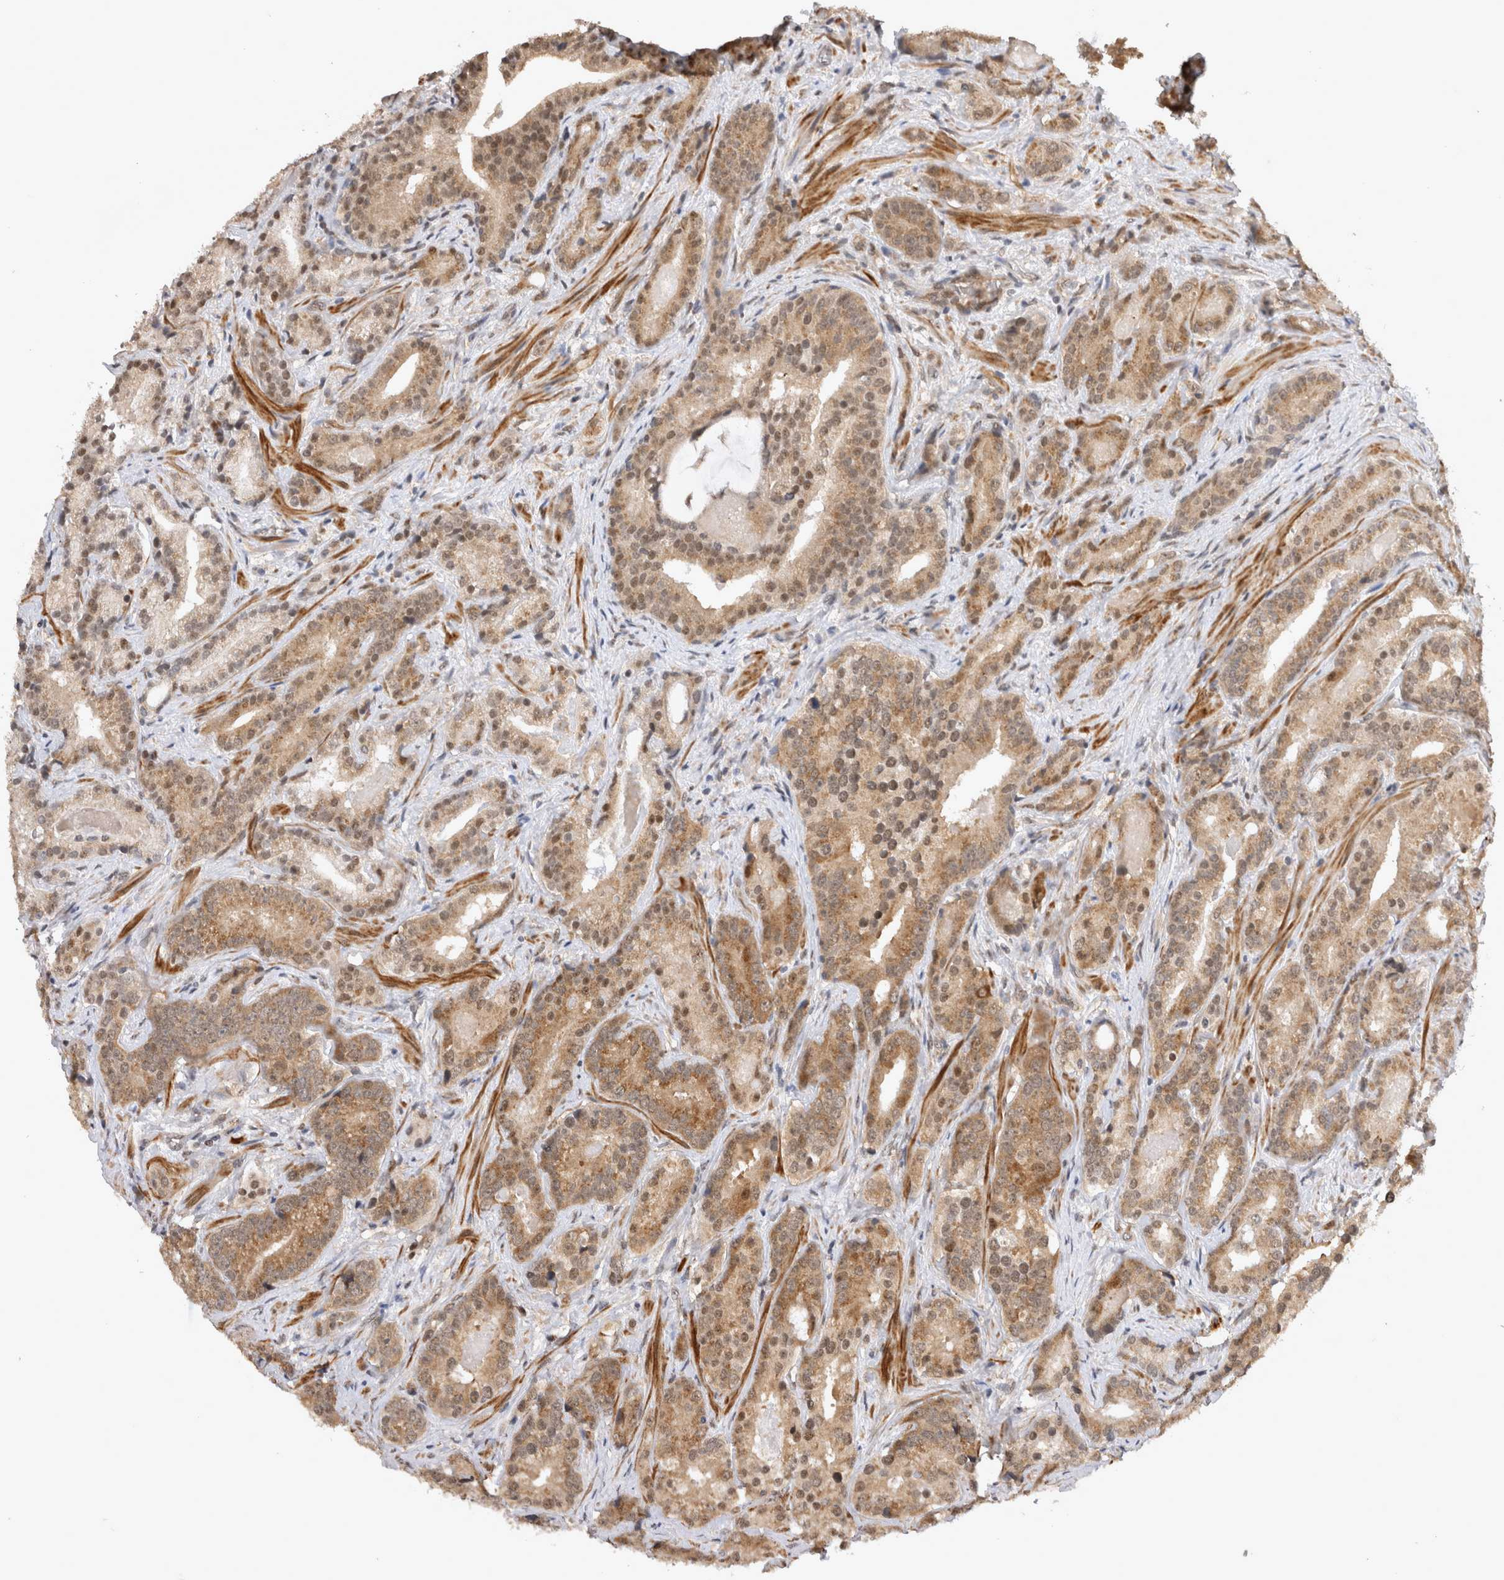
{"staining": {"intensity": "moderate", "quantity": ">75%", "location": "cytoplasmic/membranous,nuclear"}, "tissue": "prostate cancer", "cell_type": "Tumor cells", "image_type": "cancer", "snomed": [{"axis": "morphology", "description": "Adenocarcinoma, Low grade"}, {"axis": "topography", "description": "Prostate"}], "caption": "Immunohistochemical staining of prostate cancer shows medium levels of moderate cytoplasmic/membranous and nuclear staining in approximately >75% of tumor cells. The staining was performed using DAB to visualize the protein expression in brown, while the nuclei were stained in blue with hematoxylin (Magnification: 20x).", "gene": "TMEM65", "patient": {"sex": "male", "age": 67}}